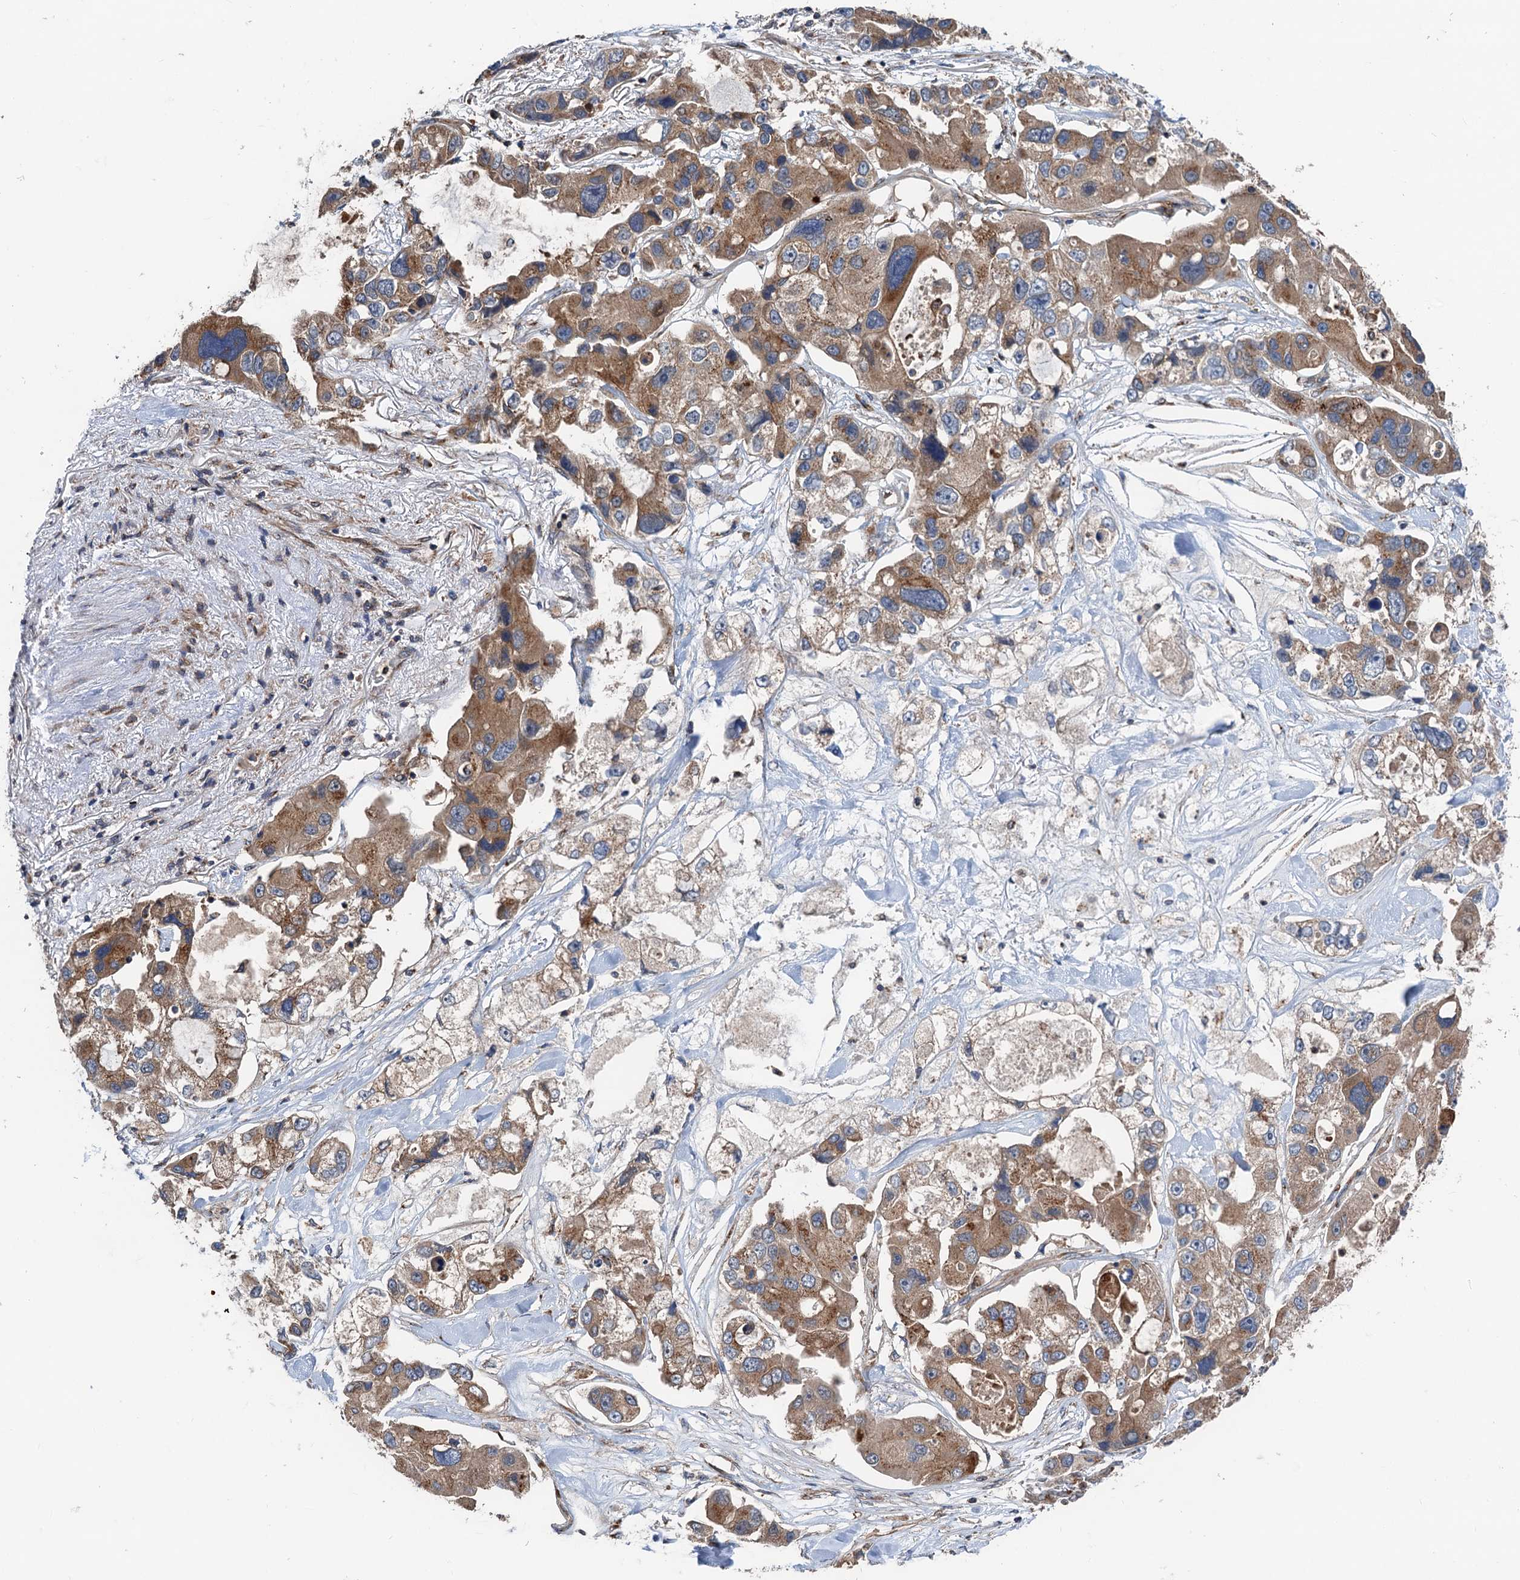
{"staining": {"intensity": "moderate", "quantity": ">75%", "location": "cytoplasmic/membranous"}, "tissue": "lung cancer", "cell_type": "Tumor cells", "image_type": "cancer", "snomed": [{"axis": "morphology", "description": "Adenocarcinoma, NOS"}, {"axis": "topography", "description": "Lung"}], "caption": "Tumor cells exhibit medium levels of moderate cytoplasmic/membranous positivity in about >75% of cells in human adenocarcinoma (lung).", "gene": "ANKRD26", "patient": {"sex": "female", "age": 54}}